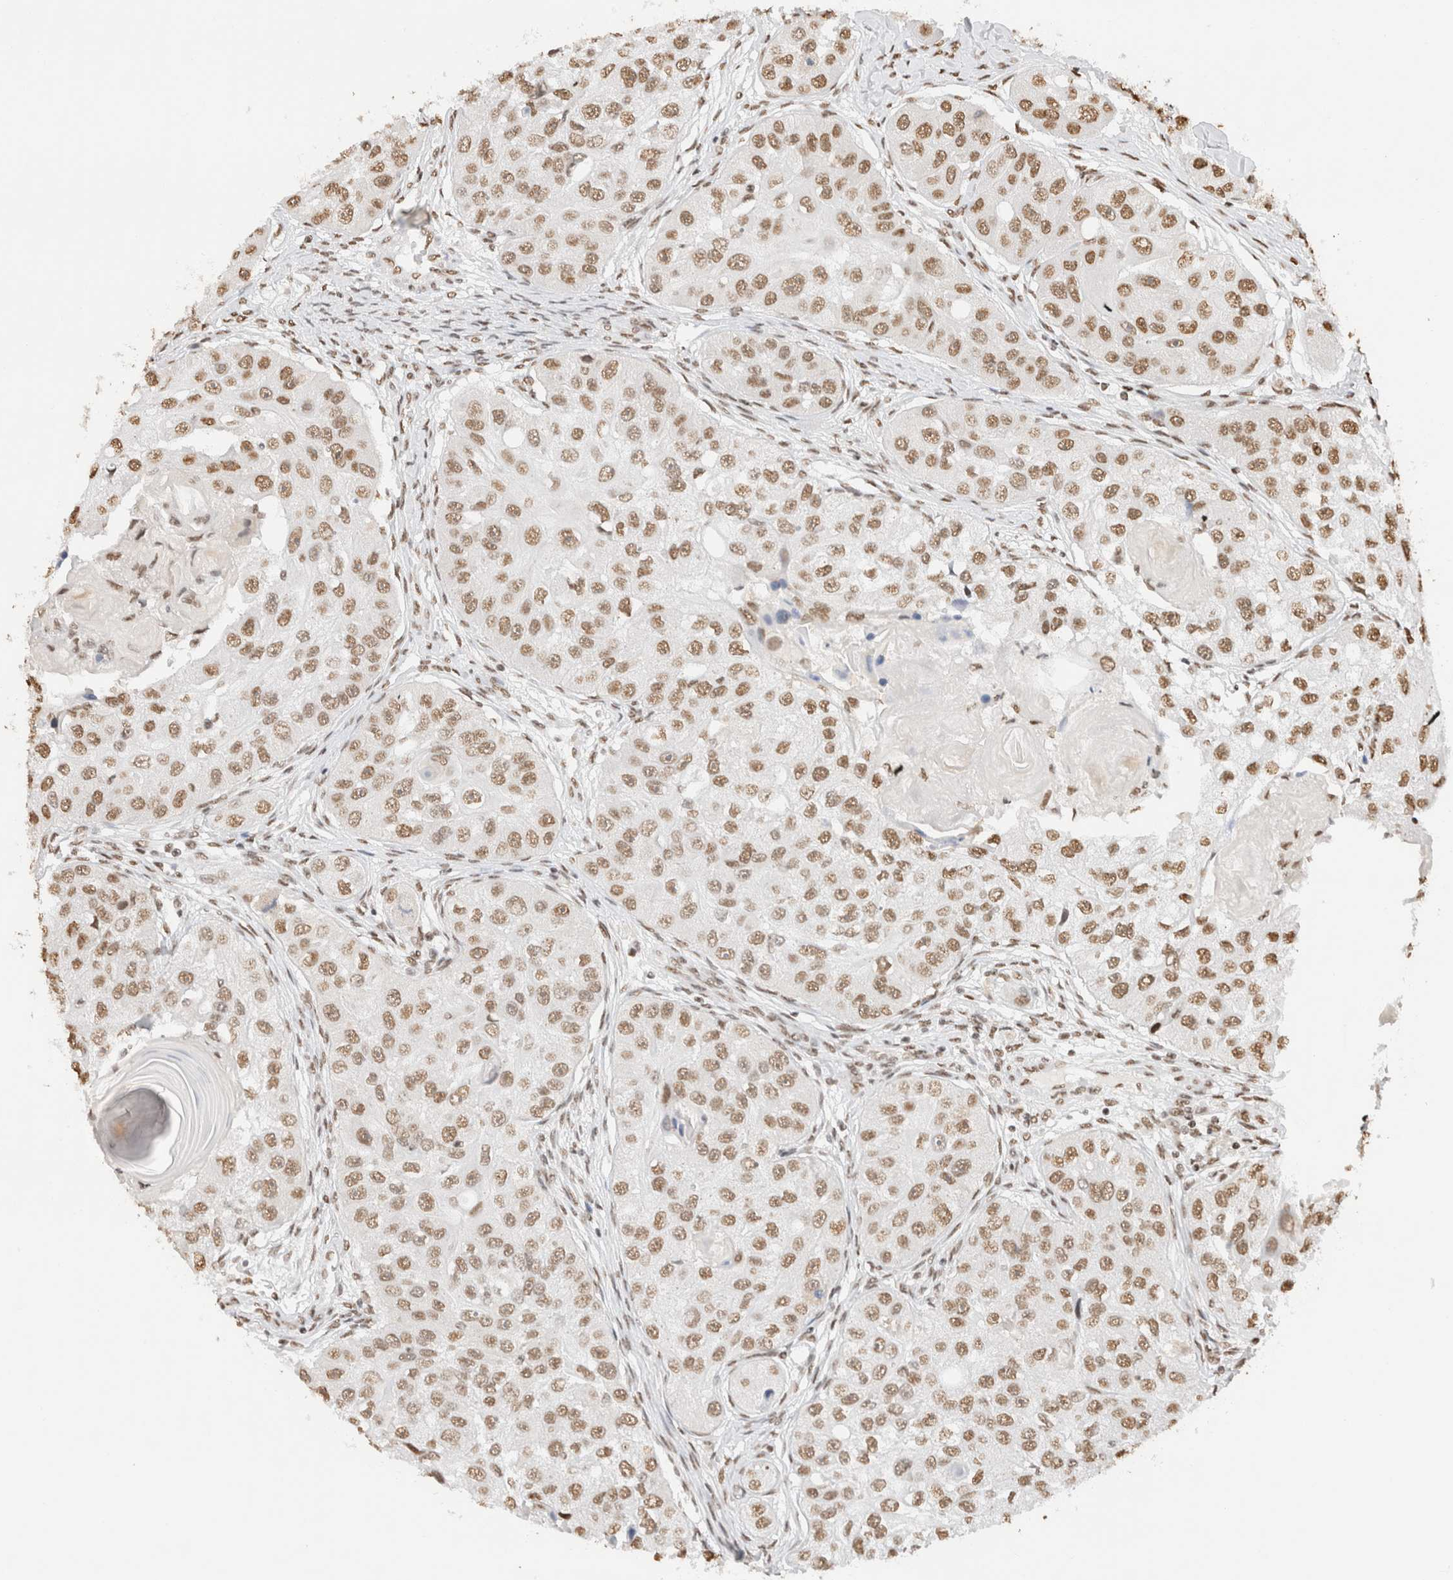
{"staining": {"intensity": "moderate", "quantity": ">75%", "location": "nuclear"}, "tissue": "head and neck cancer", "cell_type": "Tumor cells", "image_type": "cancer", "snomed": [{"axis": "morphology", "description": "Normal tissue, NOS"}, {"axis": "morphology", "description": "Squamous cell carcinoma, NOS"}, {"axis": "topography", "description": "Skeletal muscle"}, {"axis": "topography", "description": "Head-Neck"}], "caption": "Tumor cells exhibit medium levels of moderate nuclear staining in approximately >75% of cells in head and neck cancer. (DAB (3,3'-diaminobenzidine) = brown stain, brightfield microscopy at high magnification).", "gene": "SUPT3H", "patient": {"sex": "male", "age": 51}}